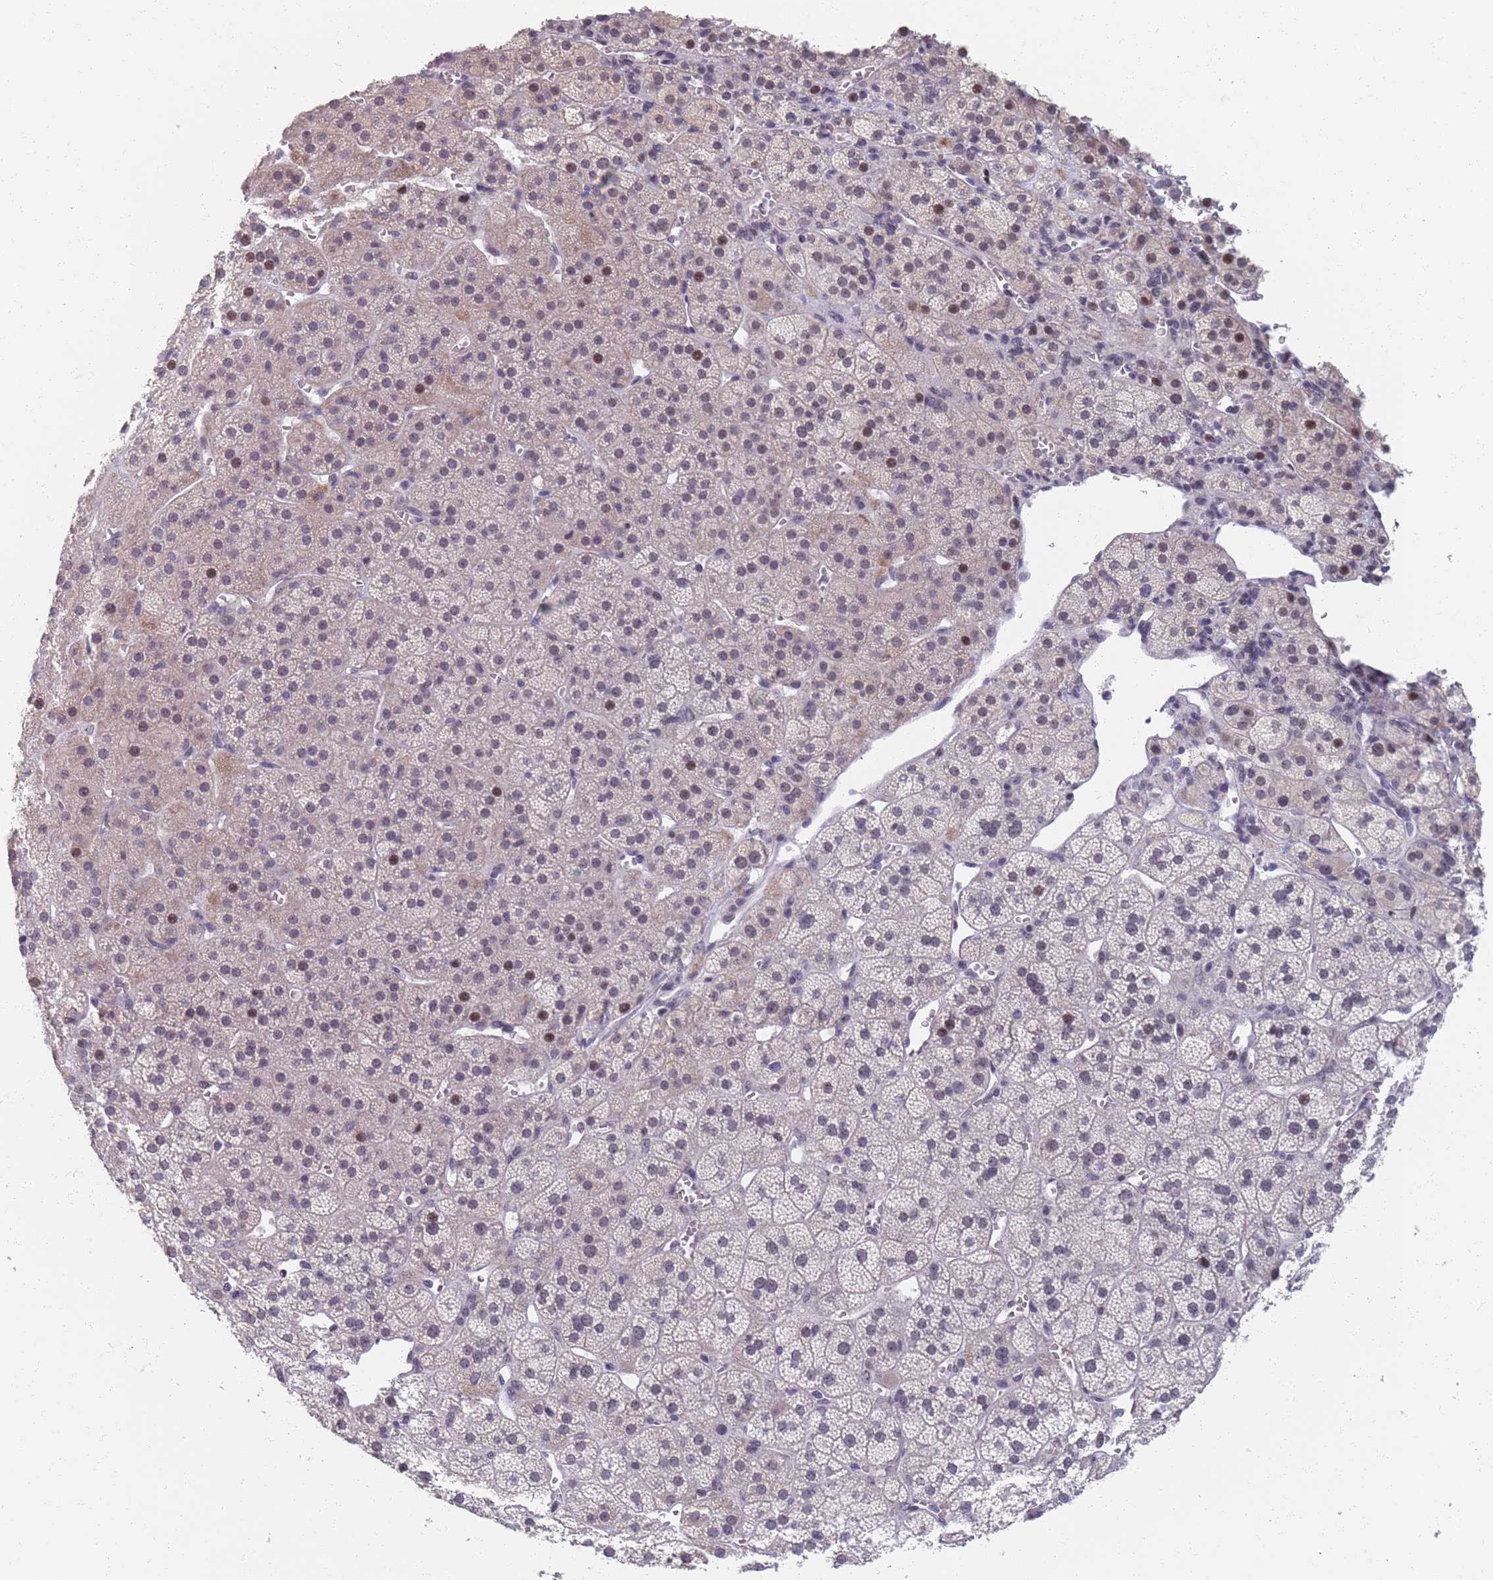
{"staining": {"intensity": "weak", "quantity": "25%-75%", "location": "nuclear"}, "tissue": "adrenal gland", "cell_type": "Glandular cells", "image_type": "normal", "snomed": [{"axis": "morphology", "description": "Normal tissue, NOS"}, {"axis": "topography", "description": "Adrenal gland"}], "caption": "Protein expression analysis of benign human adrenal gland reveals weak nuclear staining in approximately 25%-75% of glandular cells.", "gene": "SAMD1", "patient": {"sex": "female", "age": 70}}